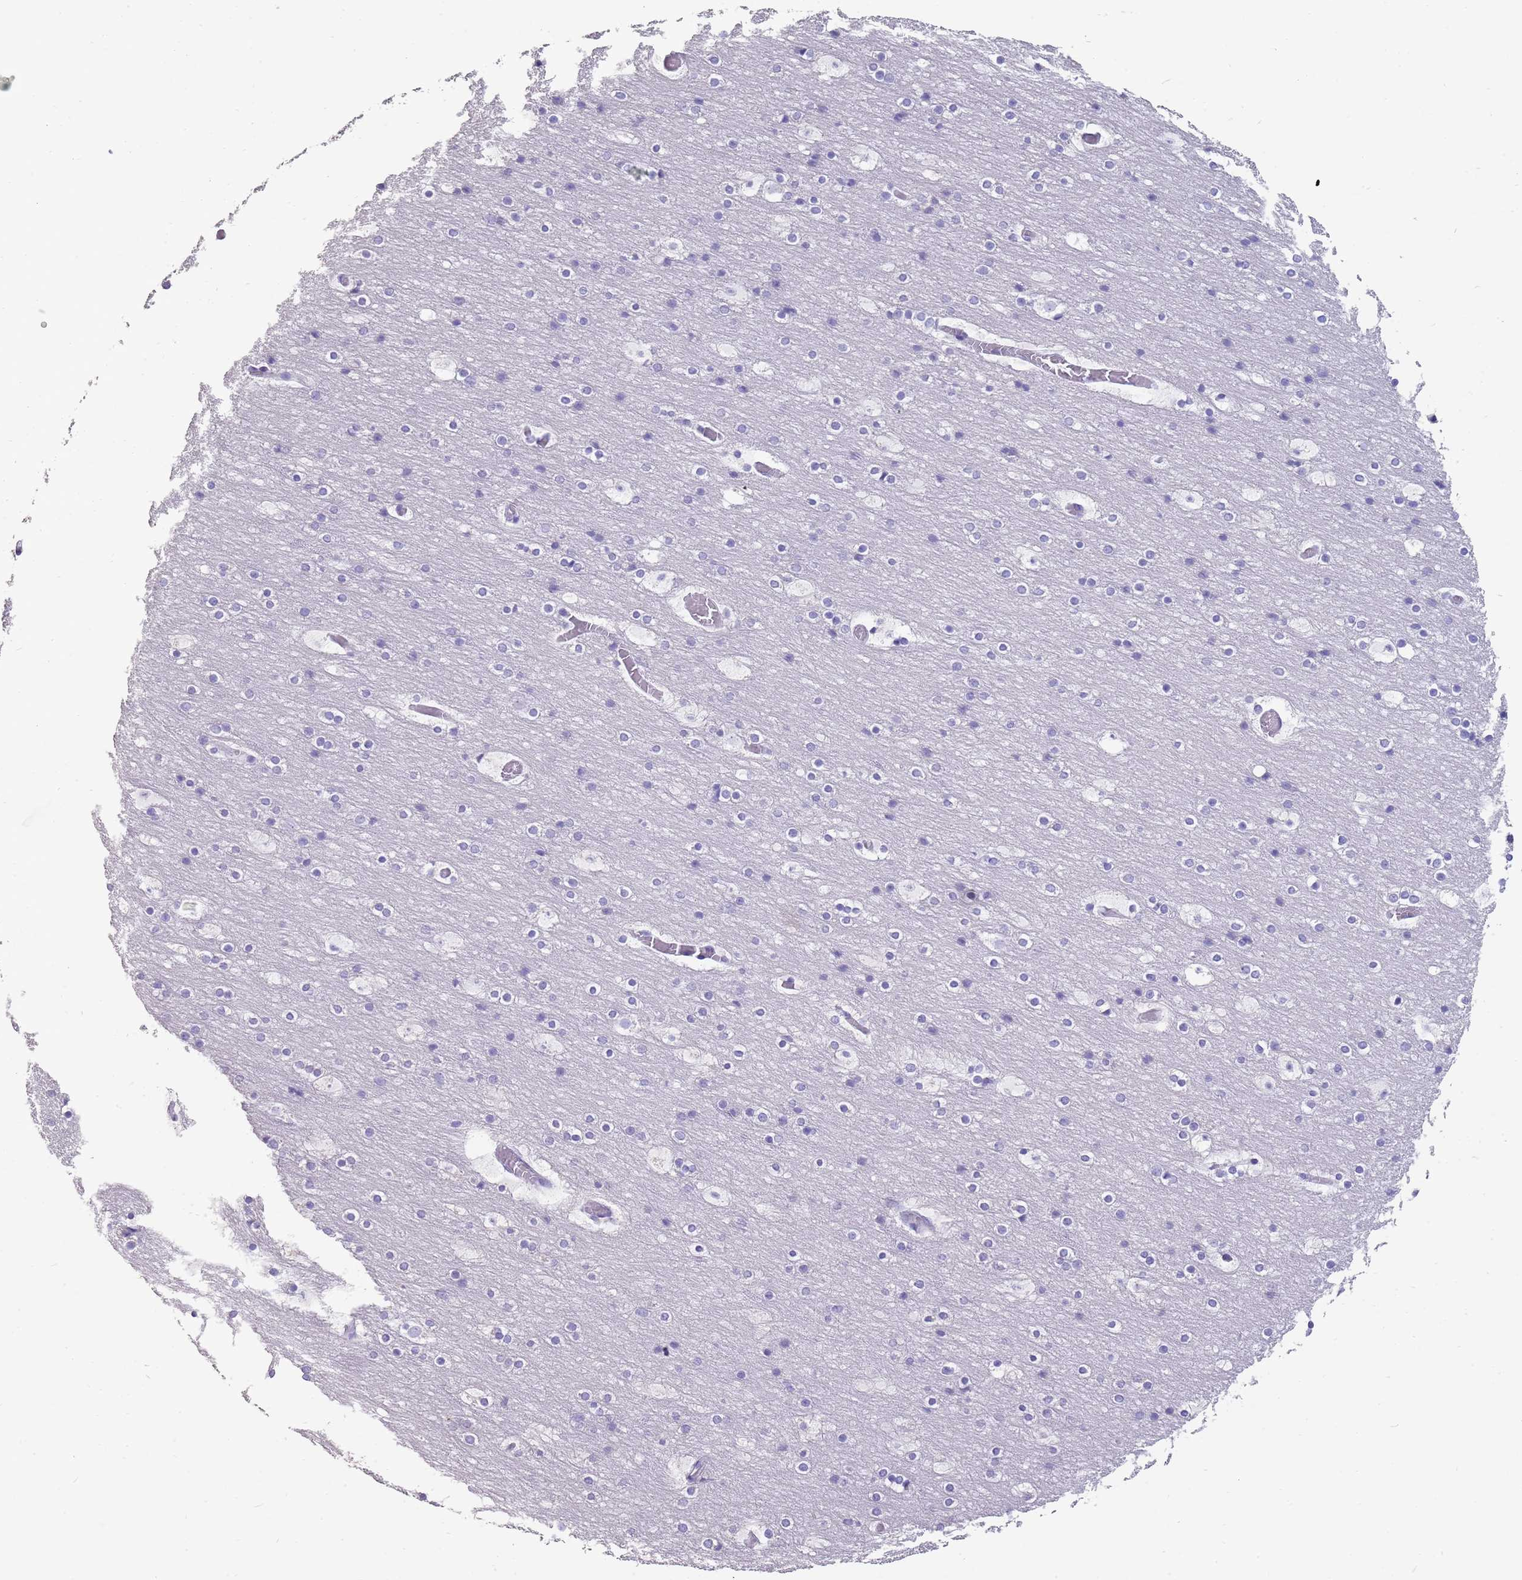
{"staining": {"intensity": "negative", "quantity": "none", "location": "none"}, "tissue": "cerebral cortex", "cell_type": "Endothelial cells", "image_type": "normal", "snomed": [{"axis": "morphology", "description": "Normal tissue, NOS"}, {"axis": "topography", "description": "Cerebral cortex"}], "caption": "Unremarkable cerebral cortex was stained to show a protein in brown. There is no significant expression in endothelial cells. (Stains: DAB immunohistochemistry (IHC) with hematoxylin counter stain, Microscopy: brightfield microscopy at high magnification).", "gene": "ENSG00000271254", "patient": {"sex": "male", "age": 57}}